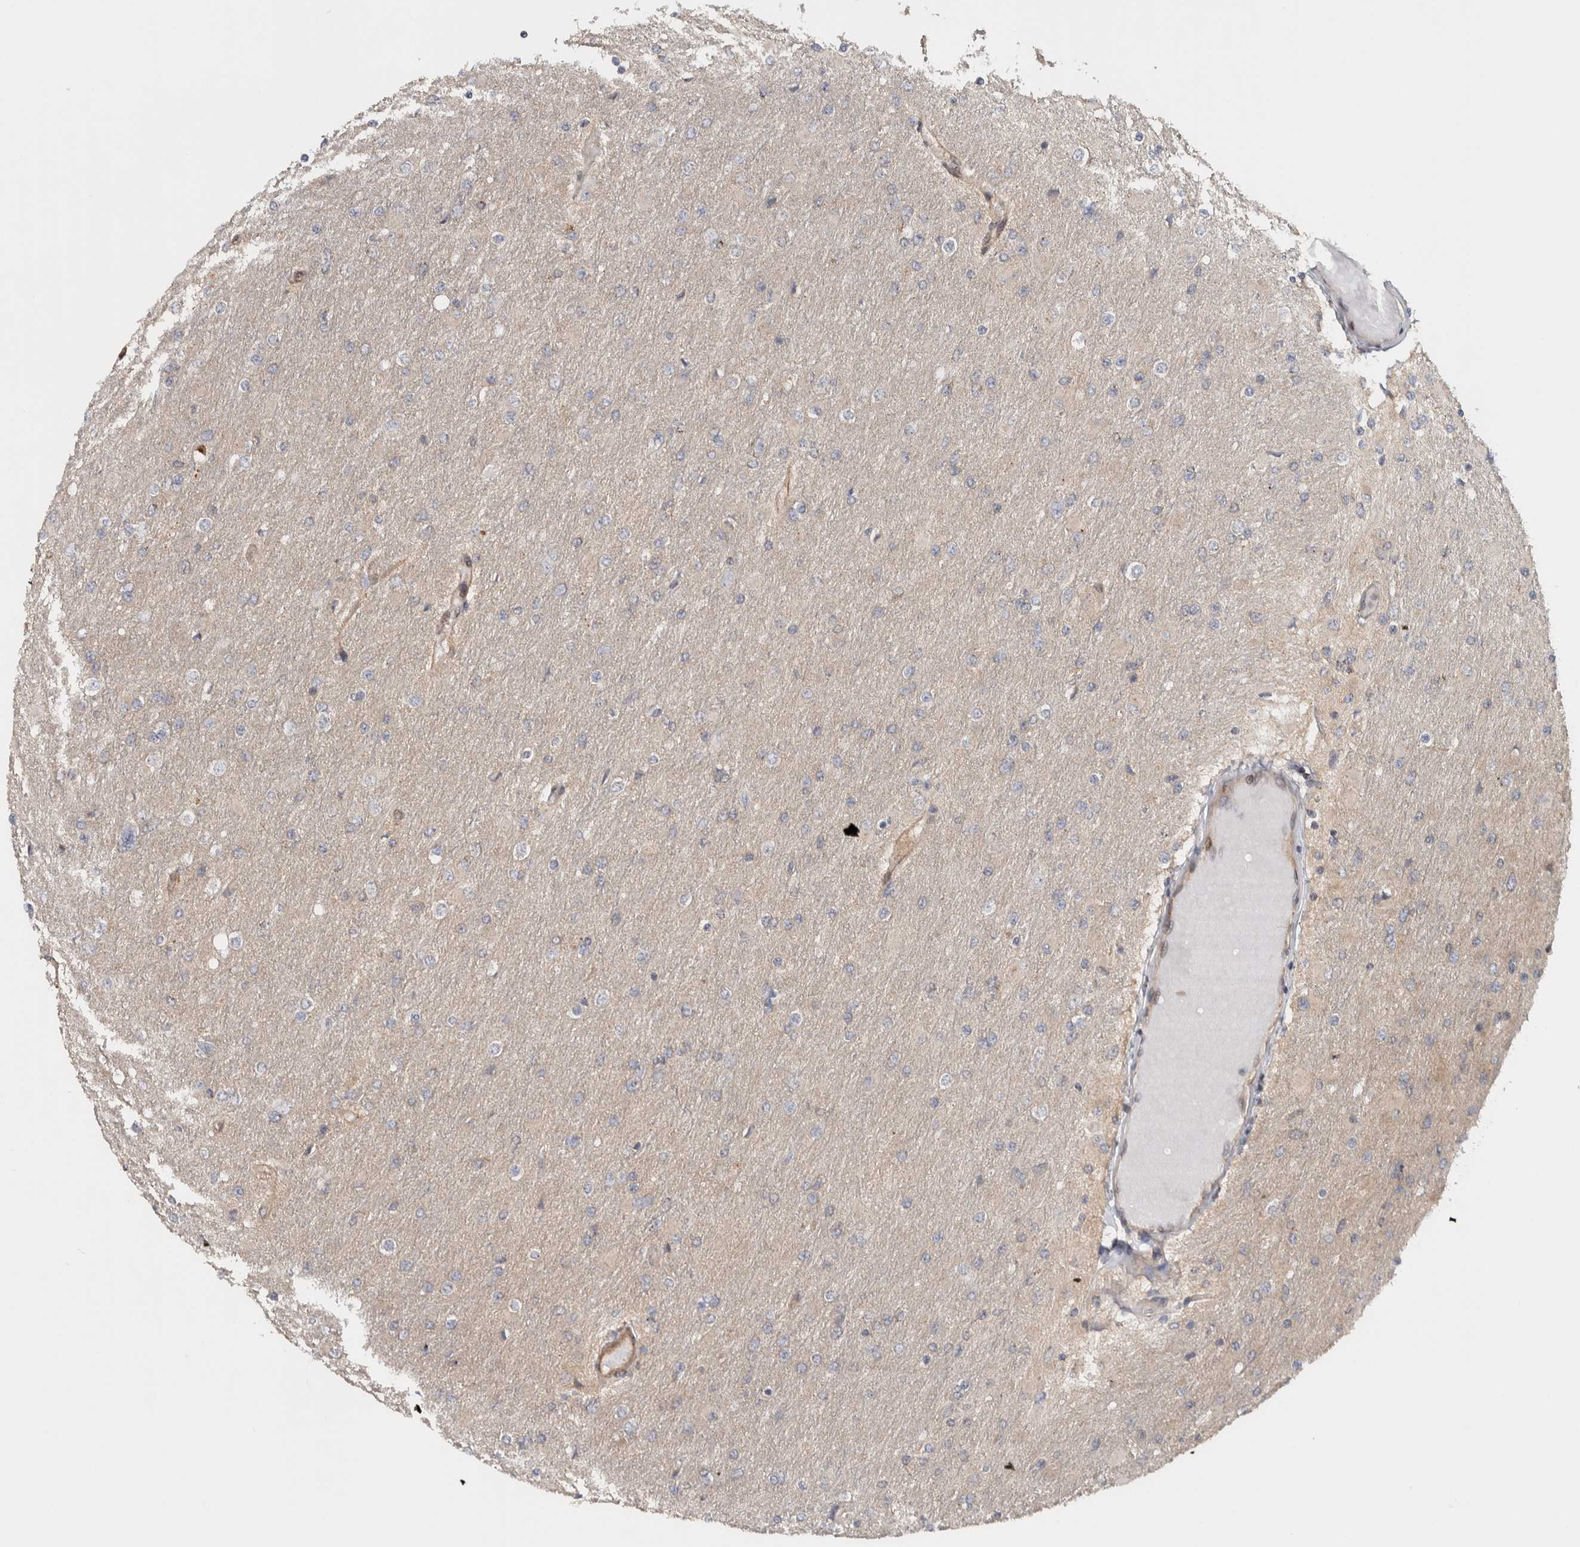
{"staining": {"intensity": "negative", "quantity": "none", "location": "none"}, "tissue": "glioma", "cell_type": "Tumor cells", "image_type": "cancer", "snomed": [{"axis": "morphology", "description": "Glioma, malignant, High grade"}, {"axis": "topography", "description": "Cerebral cortex"}], "caption": "The image displays no staining of tumor cells in high-grade glioma (malignant).", "gene": "CHMP4C", "patient": {"sex": "female", "age": 36}}